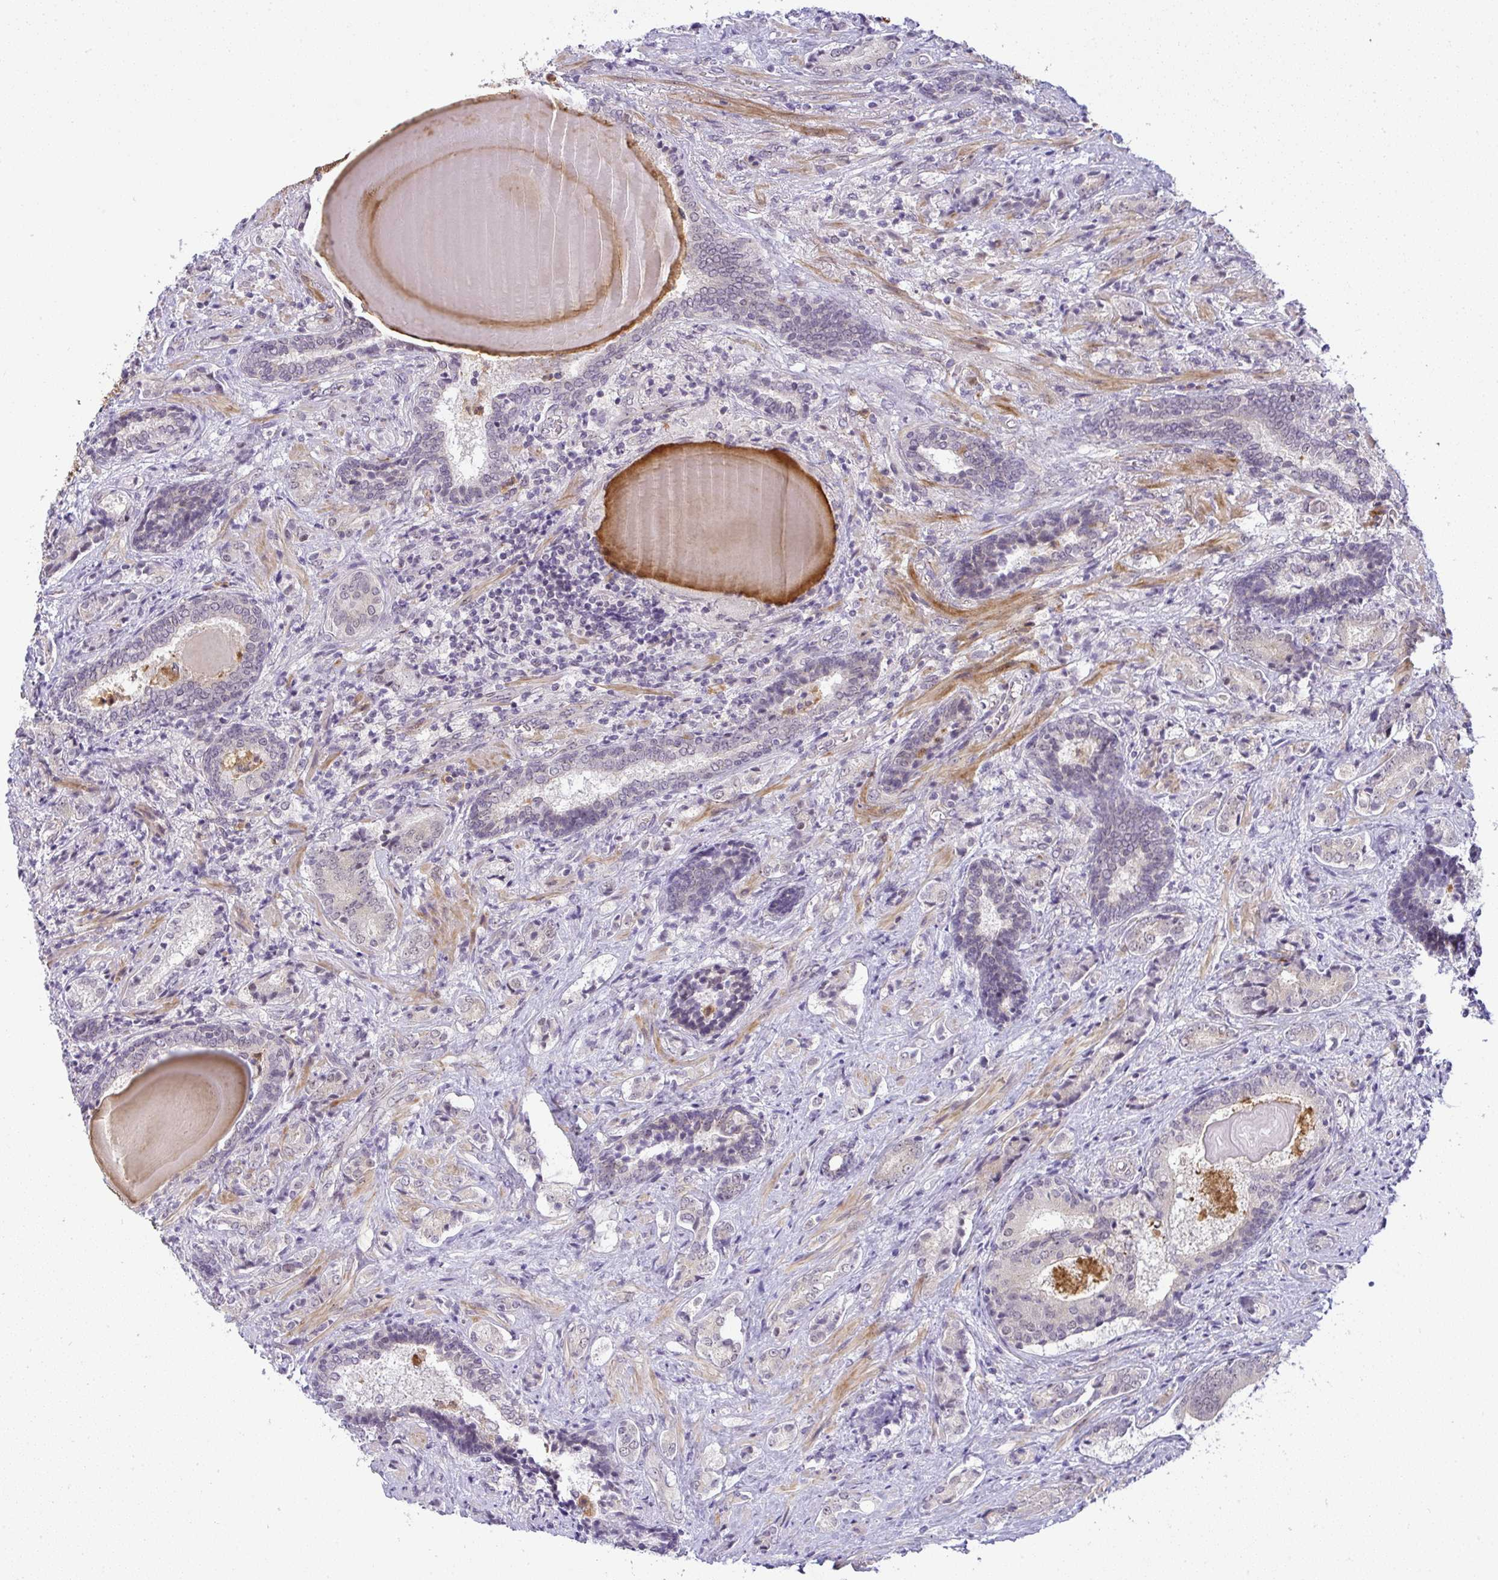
{"staining": {"intensity": "negative", "quantity": "none", "location": "none"}, "tissue": "prostate cancer", "cell_type": "Tumor cells", "image_type": "cancer", "snomed": [{"axis": "morphology", "description": "Adenocarcinoma, High grade"}, {"axis": "topography", "description": "Prostate"}], "caption": "Prostate adenocarcinoma (high-grade) stained for a protein using IHC displays no expression tumor cells.", "gene": "DZIP1", "patient": {"sex": "male", "age": 62}}